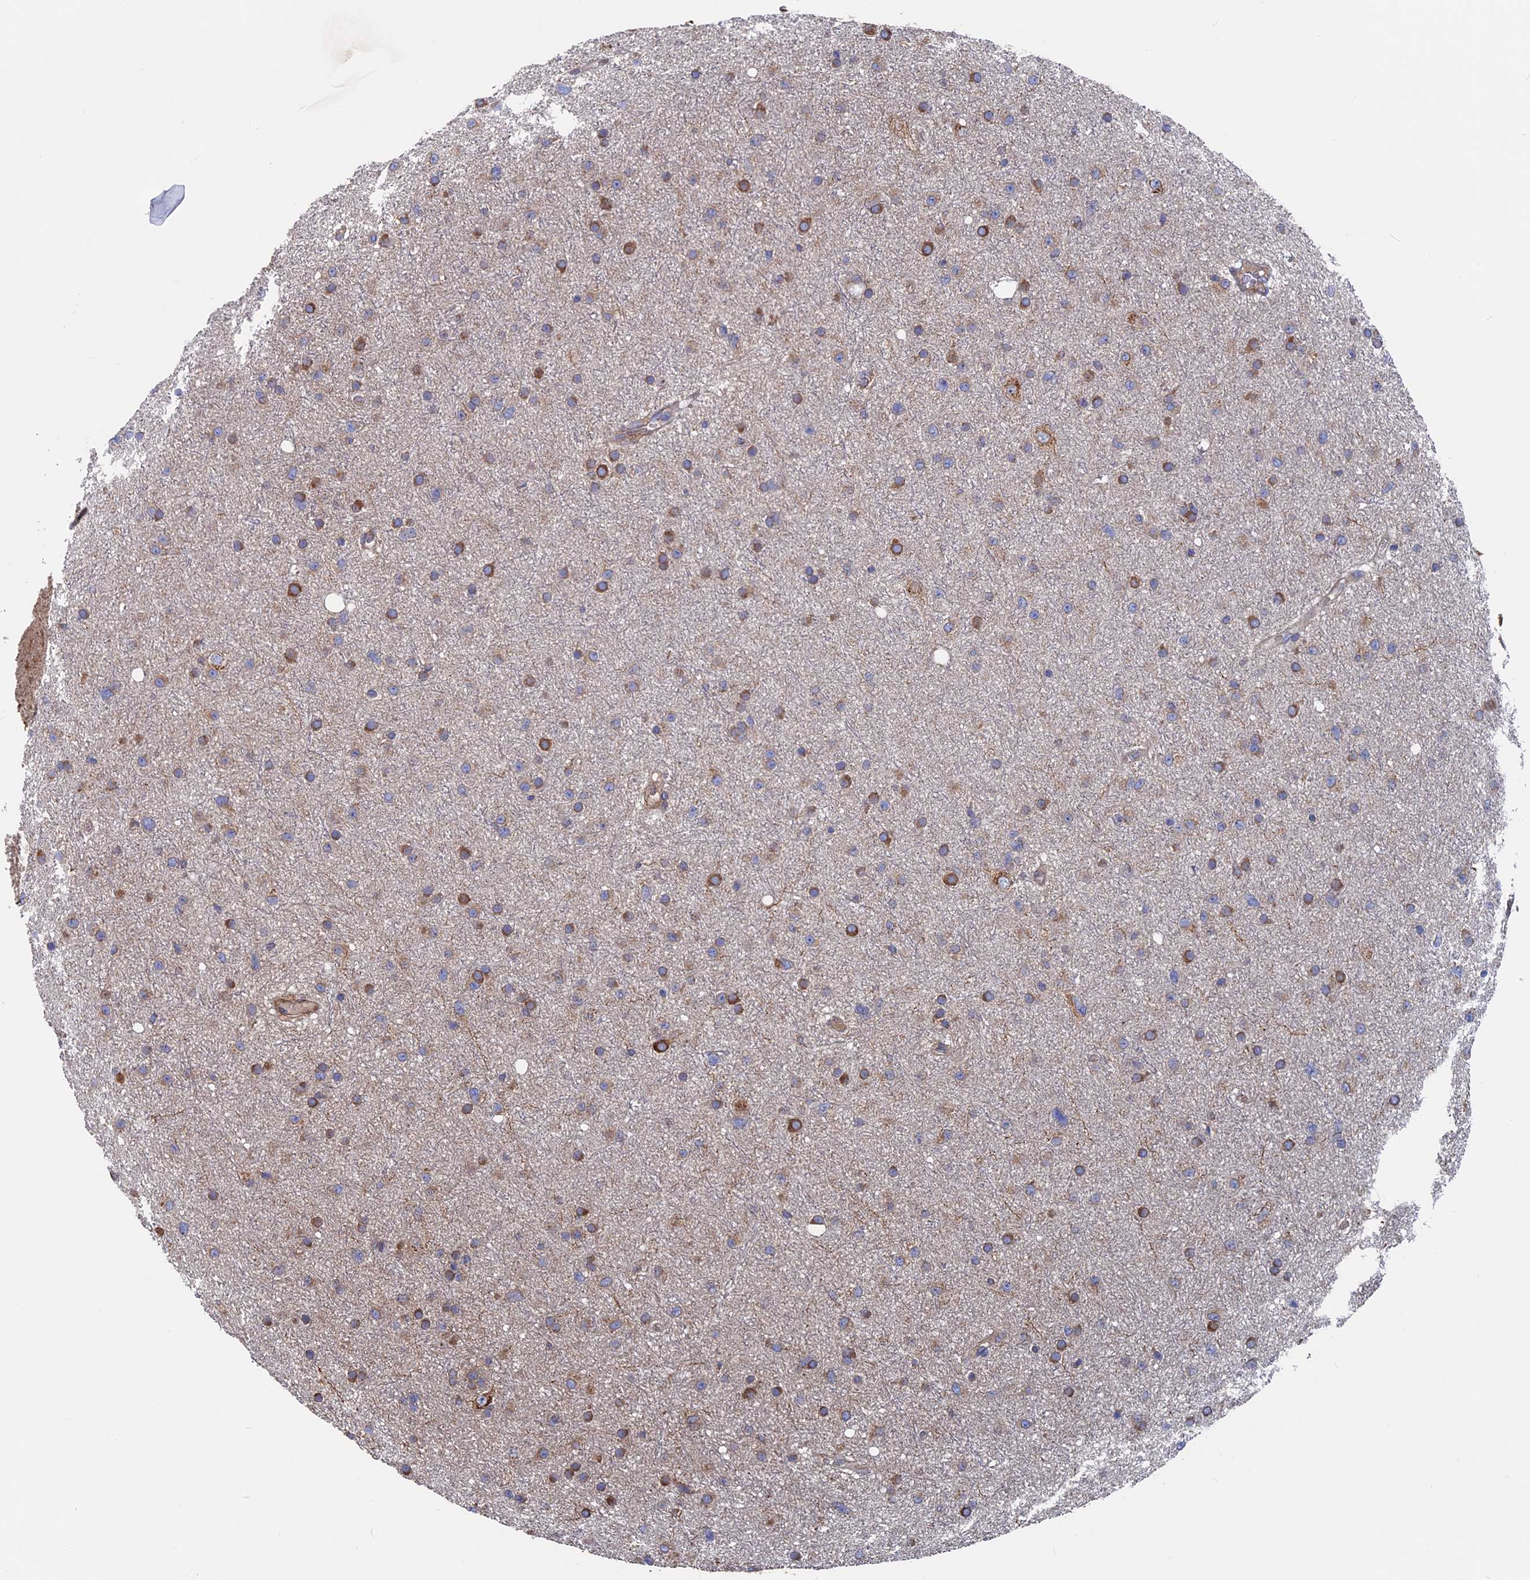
{"staining": {"intensity": "weak", "quantity": "<25%", "location": "cytoplasmic/membranous"}, "tissue": "glioma", "cell_type": "Tumor cells", "image_type": "cancer", "snomed": [{"axis": "morphology", "description": "Glioma, malignant, Low grade"}, {"axis": "topography", "description": "Cerebral cortex"}], "caption": "An image of human glioma is negative for staining in tumor cells.", "gene": "DNAJC3", "patient": {"sex": "female", "age": 39}}